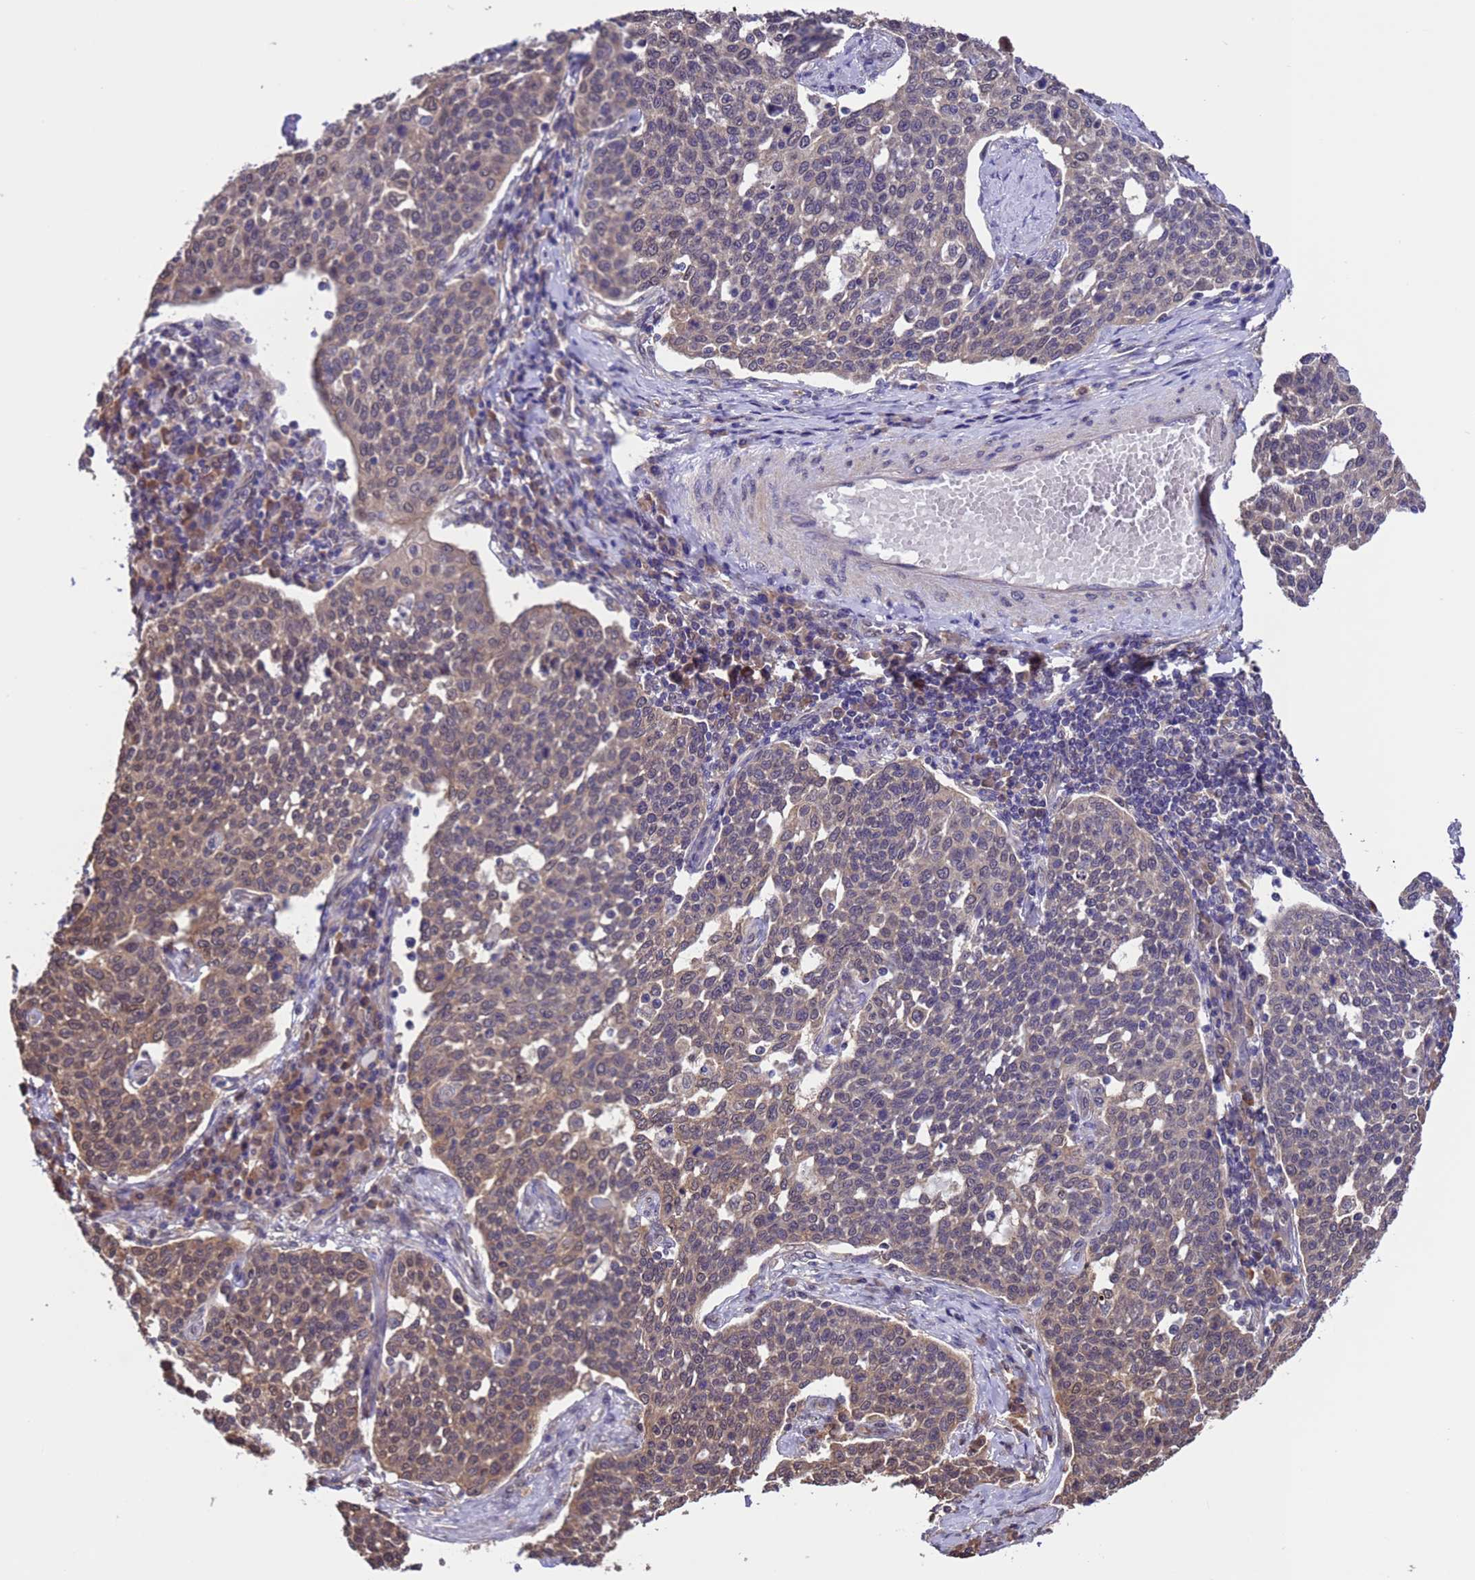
{"staining": {"intensity": "weak", "quantity": "25%-75%", "location": "cytoplasmic/membranous"}, "tissue": "cervical cancer", "cell_type": "Tumor cells", "image_type": "cancer", "snomed": [{"axis": "morphology", "description": "Squamous cell carcinoma, NOS"}, {"axis": "topography", "description": "Cervix"}], "caption": "Immunohistochemical staining of squamous cell carcinoma (cervical) demonstrates weak cytoplasmic/membranous protein positivity in about 25%-75% of tumor cells.", "gene": "ZFP69B", "patient": {"sex": "female", "age": 34}}